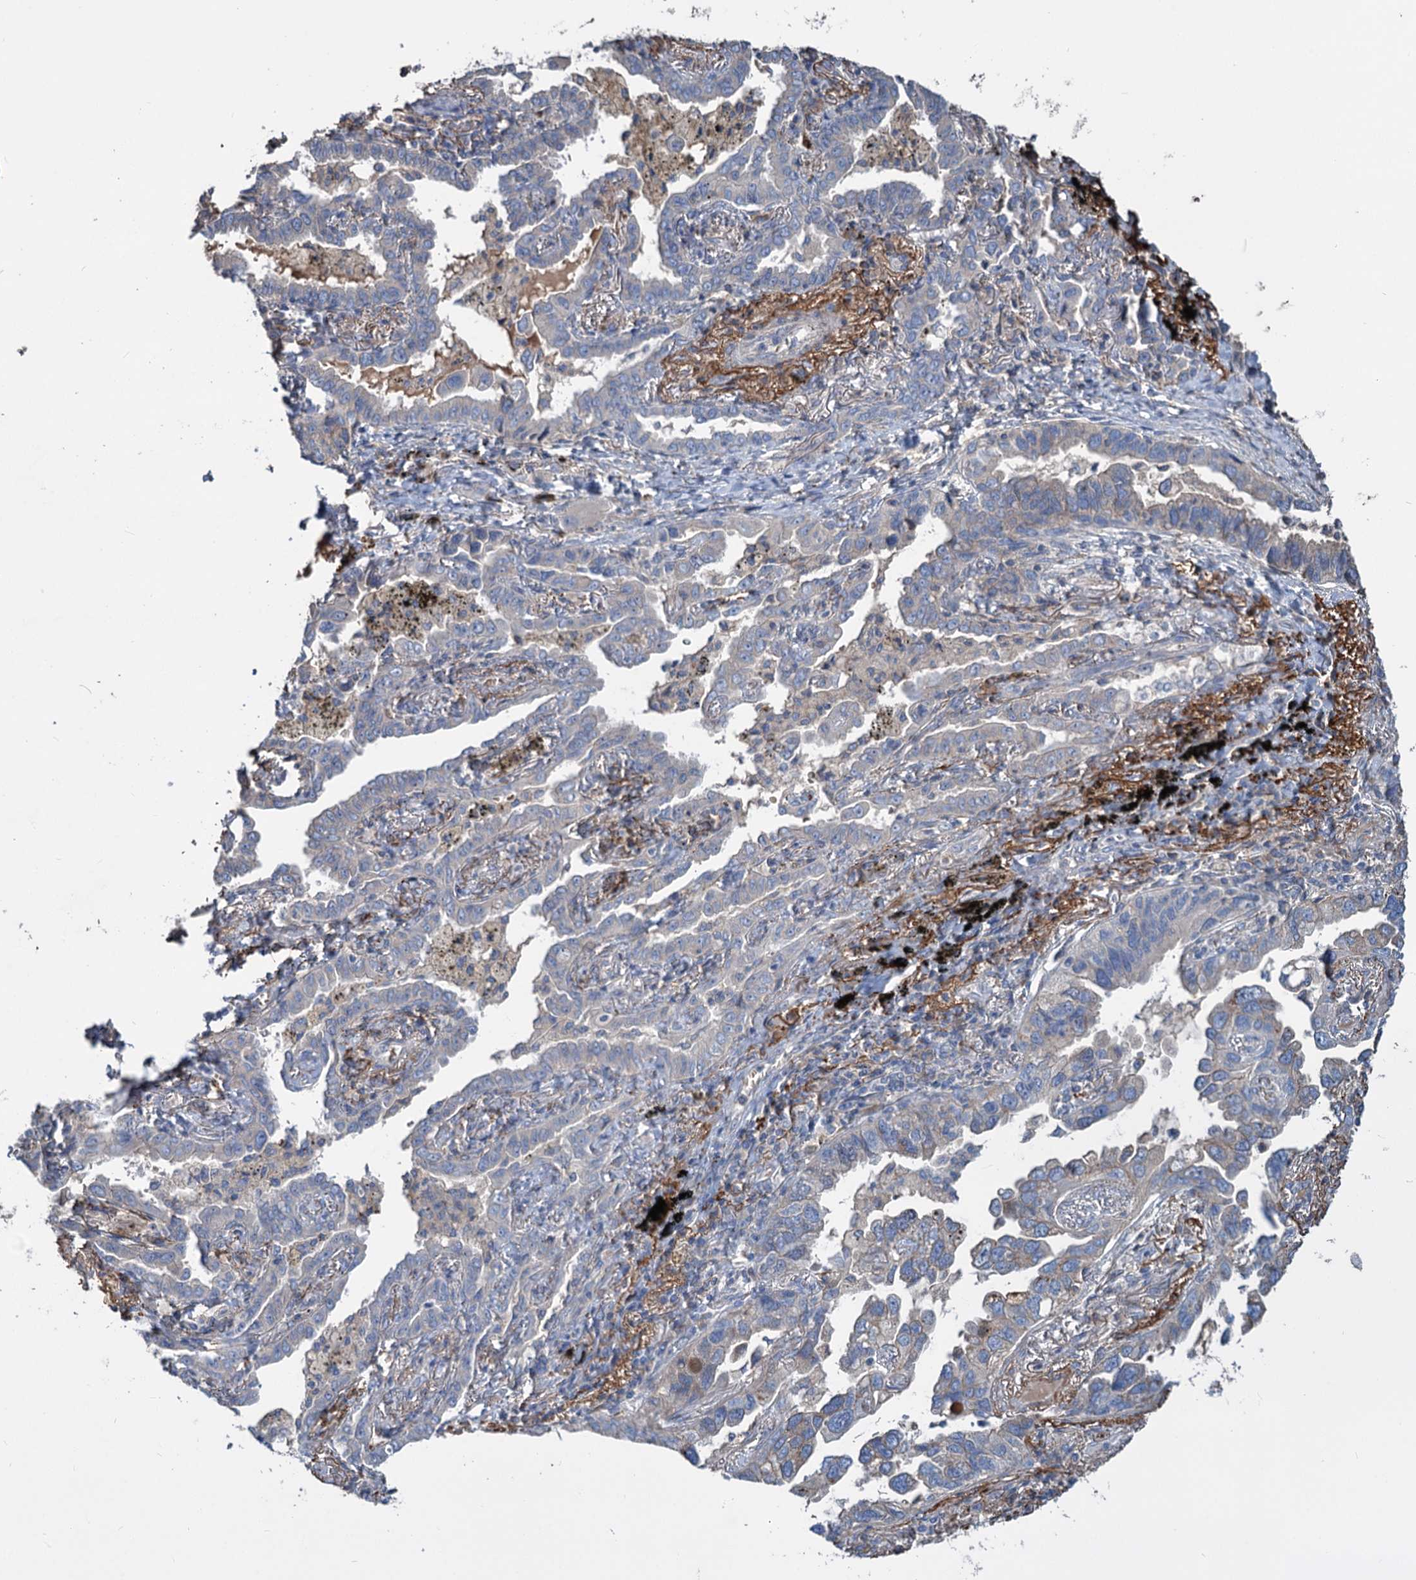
{"staining": {"intensity": "negative", "quantity": "none", "location": "none"}, "tissue": "lung cancer", "cell_type": "Tumor cells", "image_type": "cancer", "snomed": [{"axis": "morphology", "description": "Adenocarcinoma, NOS"}, {"axis": "topography", "description": "Lung"}], "caption": "IHC image of lung cancer (adenocarcinoma) stained for a protein (brown), which demonstrates no expression in tumor cells. The staining was performed using DAB to visualize the protein expression in brown, while the nuclei were stained in blue with hematoxylin (Magnification: 20x).", "gene": "URAD", "patient": {"sex": "male", "age": 67}}